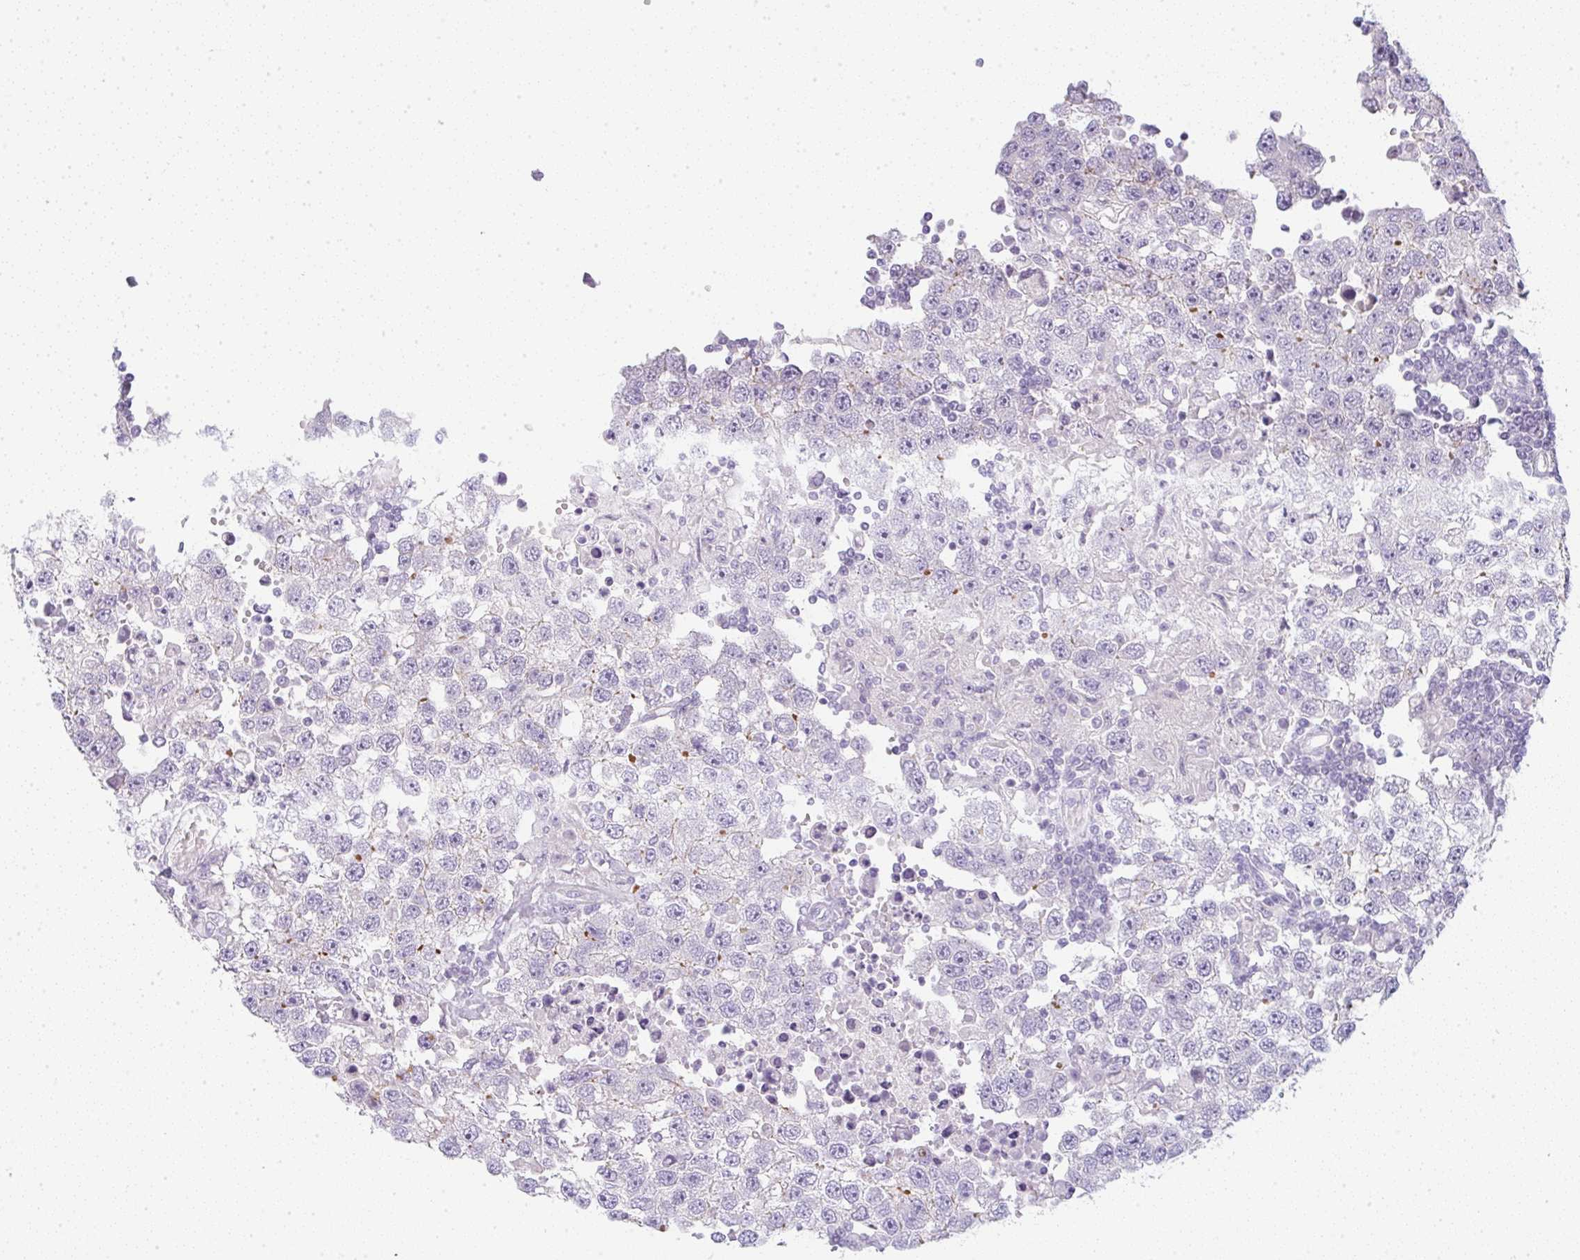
{"staining": {"intensity": "negative", "quantity": "none", "location": "none"}, "tissue": "testis cancer", "cell_type": "Tumor cells", "image_type": "cancer", "snomed": [{"axis": "morphology", "description": "Carcinoma, Embryonal, NOS"}, {"axis": "topography", "description": "Testis"}], "caption": "Embryonal carcinoma (testis) was stained to show a protein in brown. There is no significant expression in tumor cells.", "gene": "LPAR4", "patient": {"sex": "male", "age": 83}}